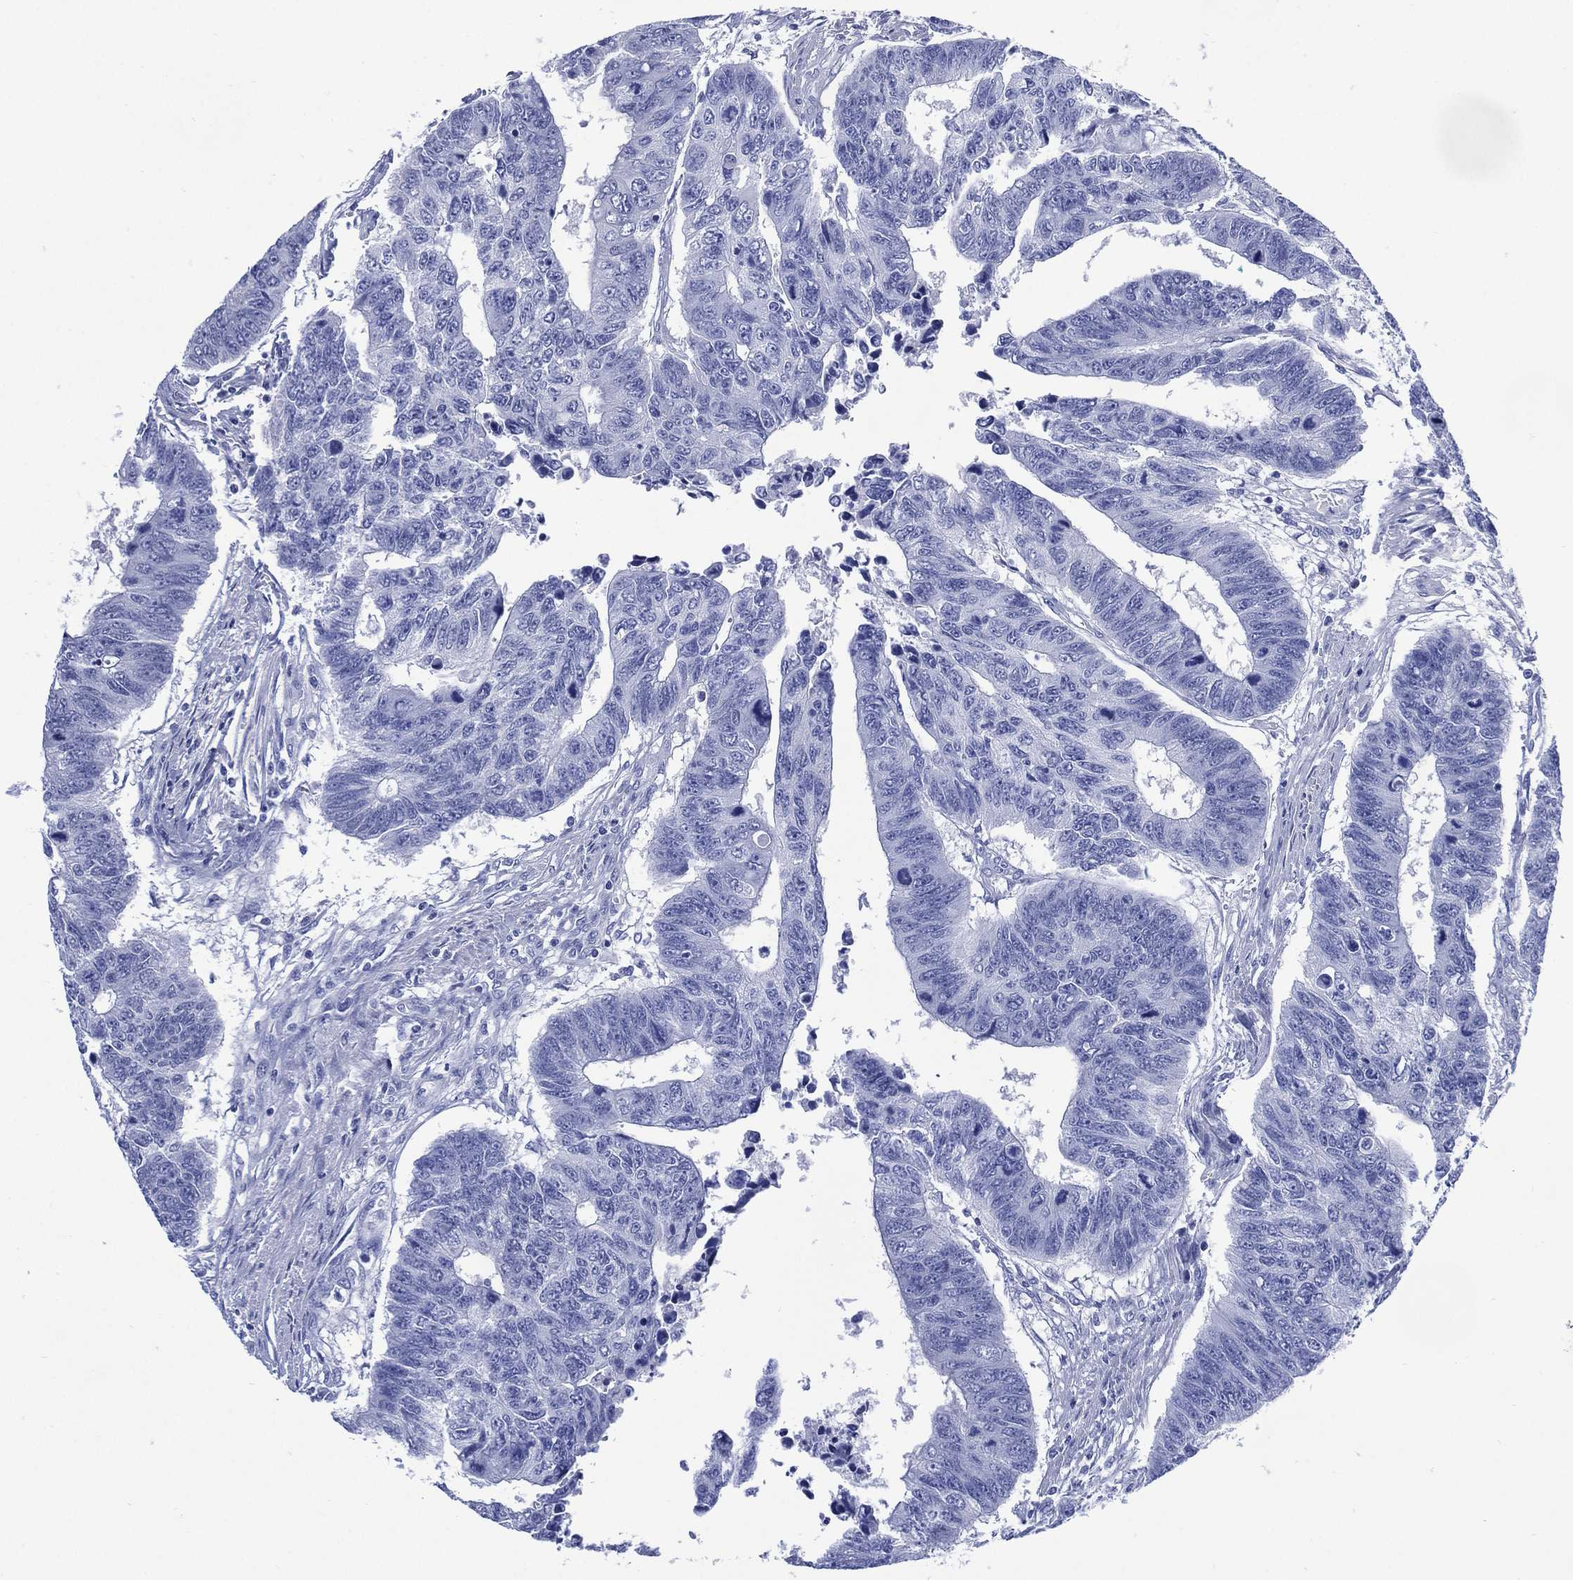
{"staining": {"intensity": "negative", "quantity": "none", "location": "none"}, "tissue": "colorectal cancer", "cell_type": "Tumor cells", "image_type": "cancer", "snomed": [{"axis": "morphology", "description": "Adenocarcinoma, NOS"}, {"axis": "topography", "description": "Rectum"}], "caption": "Immunohistochemistry (IHC) of human colorectal cancer (adenocarcinoma) displays no expression in tumor cells.", "gene": "SHCBP1L", "patient": {"sex": "female", "age": 85}}